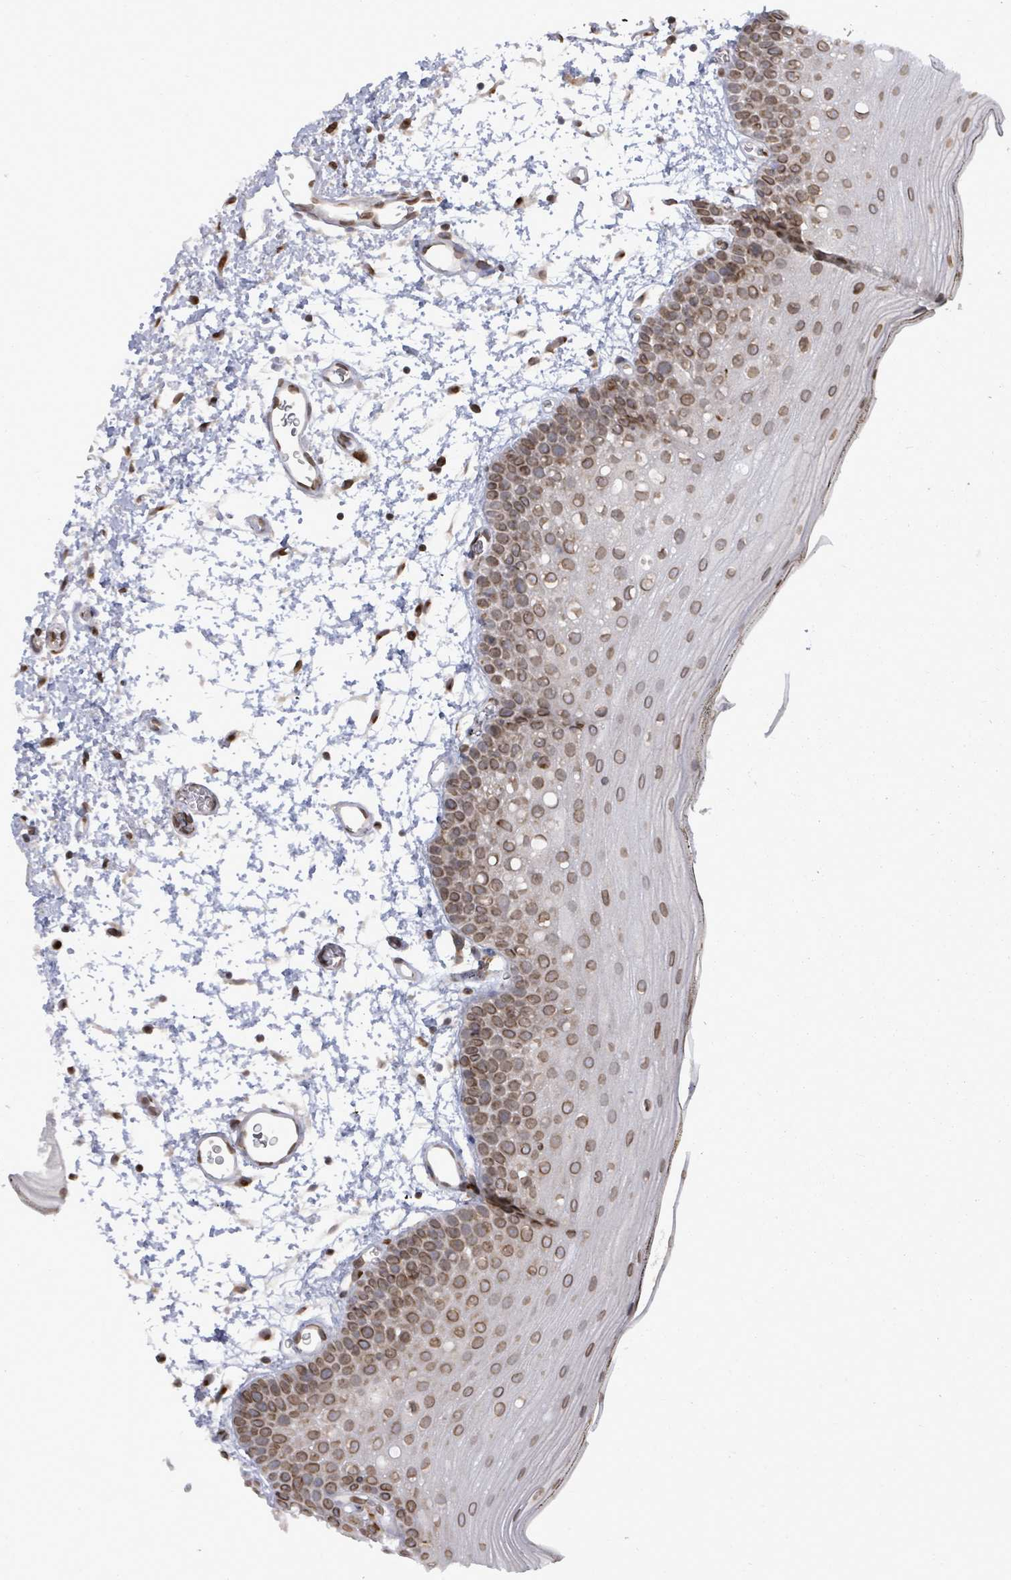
{"staining": {"intensity": "moderate", "quantity": ">75%", "location": "cytoplasmic/membranous,nuclear"}, "tissue": "oral mucosa", "cell_type": "Squamous epithelial cells", "image_type": "normal", "snomed": [{"axis": "morphology", "description": "Normal tissue, NOS"}, {"axis": "topography", "description": "Oral tissue"}, {"axis": "topography", "description": "Tounge, NOS"}], "caption": "Immunohistochemical staining of unremarkable human oral mucosa reveals >75% levels of moderate cytoplasmic/membranous,nuclear protein staining in about >75% of squamous epithelial cells.", "gene": "ARFGAP1", "patient": {"sex": "female", "age": 81}}